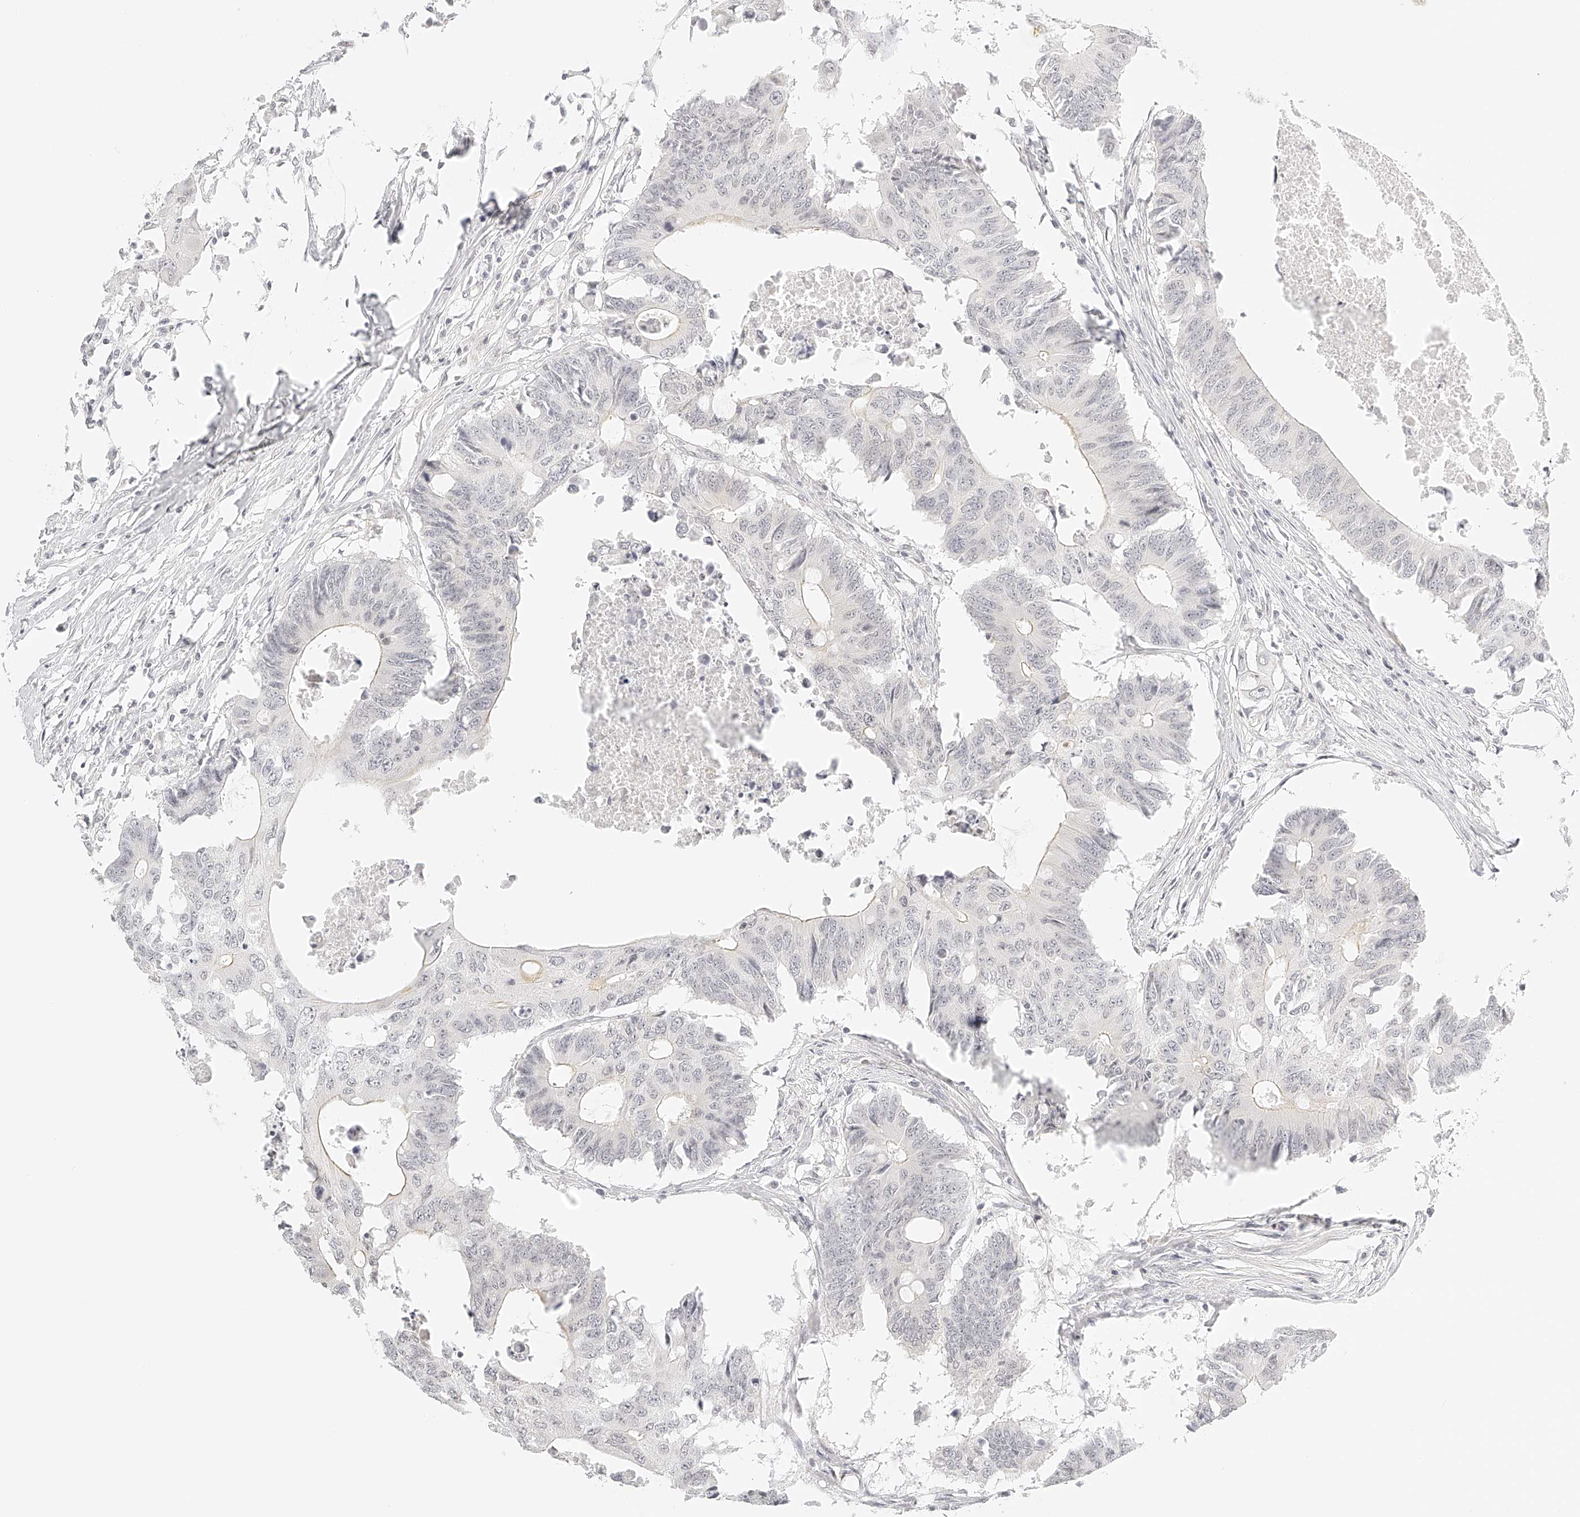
{"staining": {"intensity": "negative", "quantity": "none", "location": "none"}, "tissue": "colorectal cancer", "cell_type": "Tumor cells", "image_type": "cancer", "snomed": [{"axis": "morphology", "description": "Adenocarcinoma, NOS"}, {"axis": "topography", "description": "Colon"}], "caption": "Tumor cells show no significant expression in colorectal adenocarcinoma.", "gene": "ZFP69", "patient": {"sex": "male", "age": 71}}